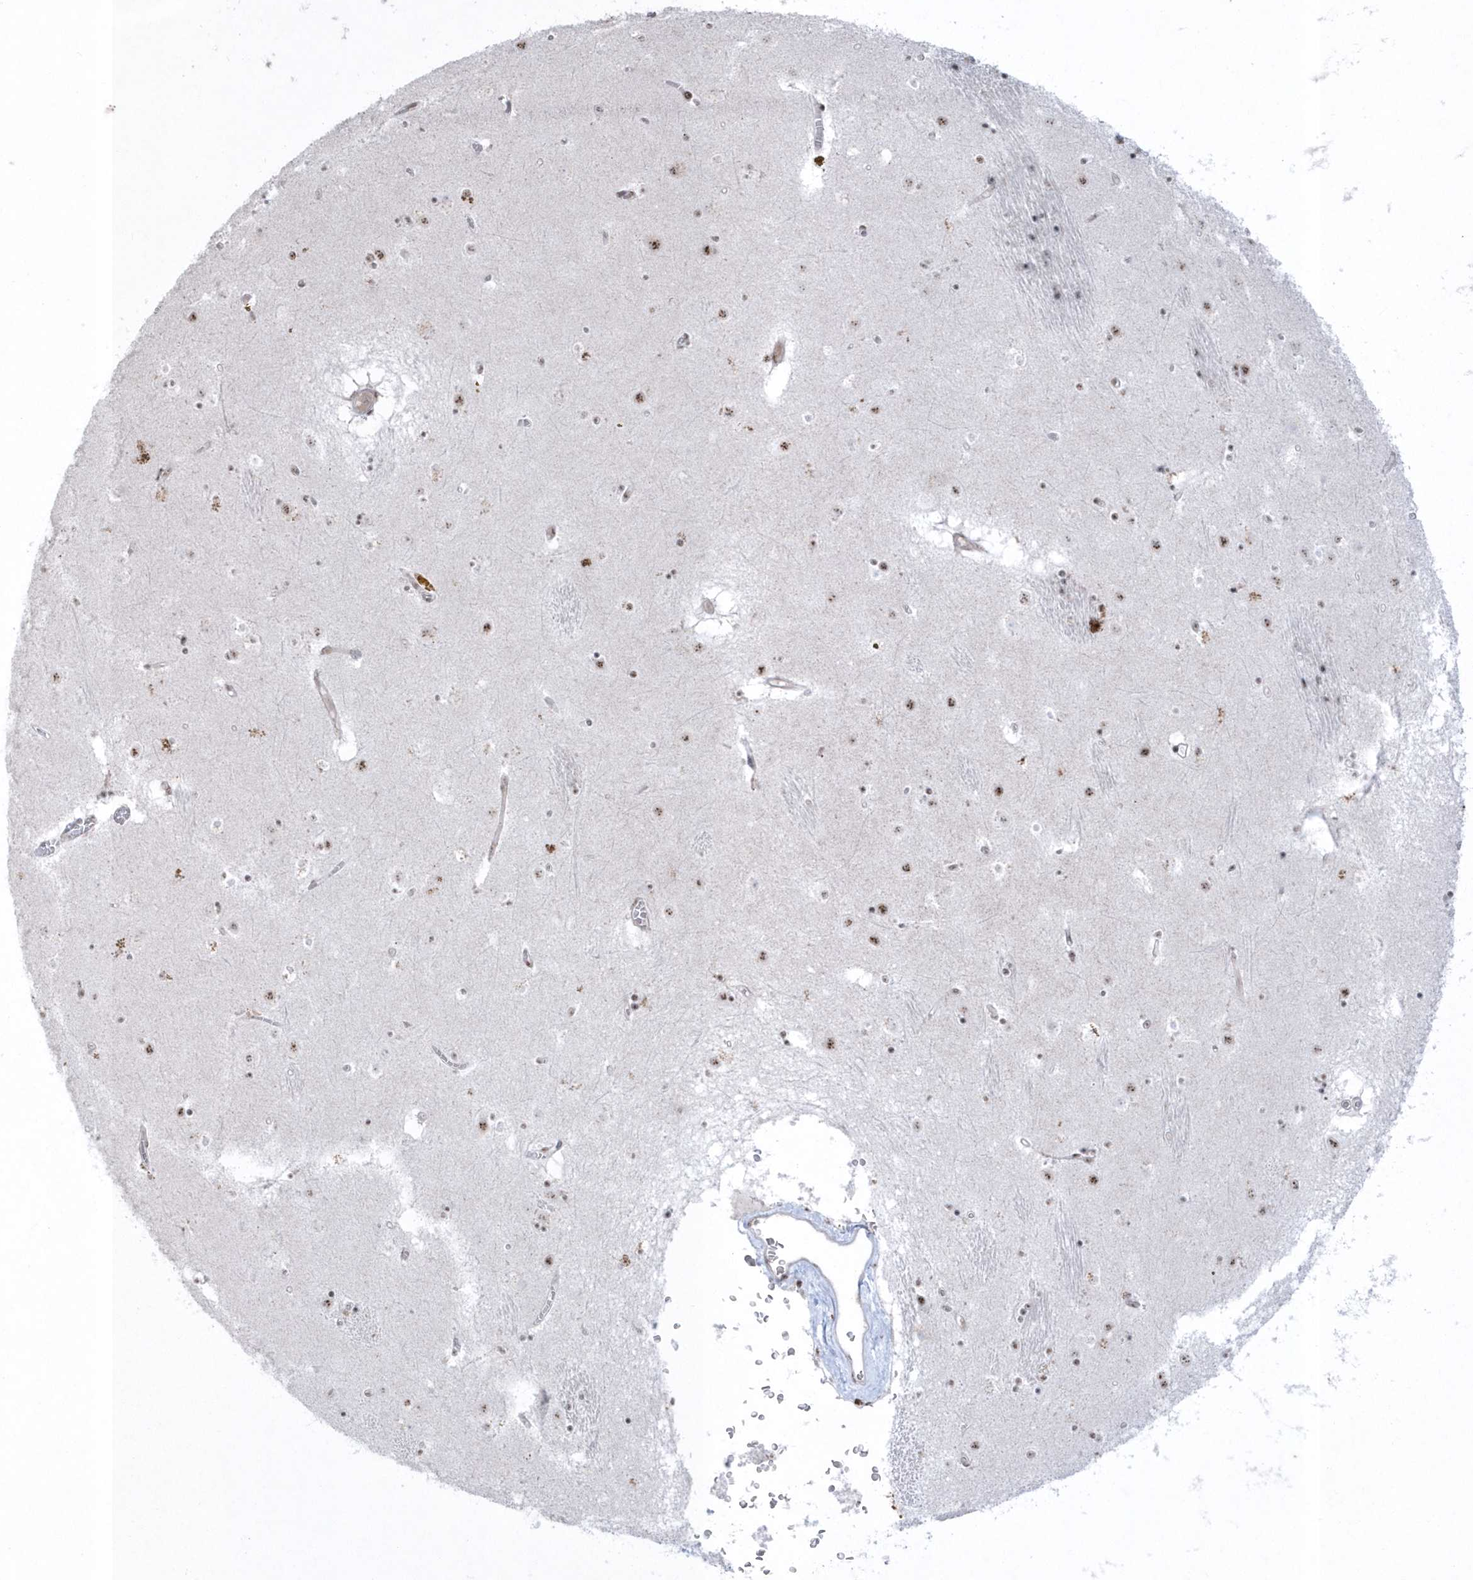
{"staining": {"intensity": "moderate", "quantity": "<25%", "location": "nuclear"}, "tissue": "caudate", "cell_type": "Glial cells", "image_type": "normal", "snomed": [{"axis": "morphology", "description": "Normal tissue, NOS"}, {"axis": "topography", "description": "Lateral ventricle wall"}], "caption": "Immunohistochemistry micrograph of unremarkable human caudate stained for a protein (brown), which exhibits low levels of moderate nuclear expression in about <25% of glial cells.", "gene": "KDM6B", "patient": {"sex": "male", "age": 70}}